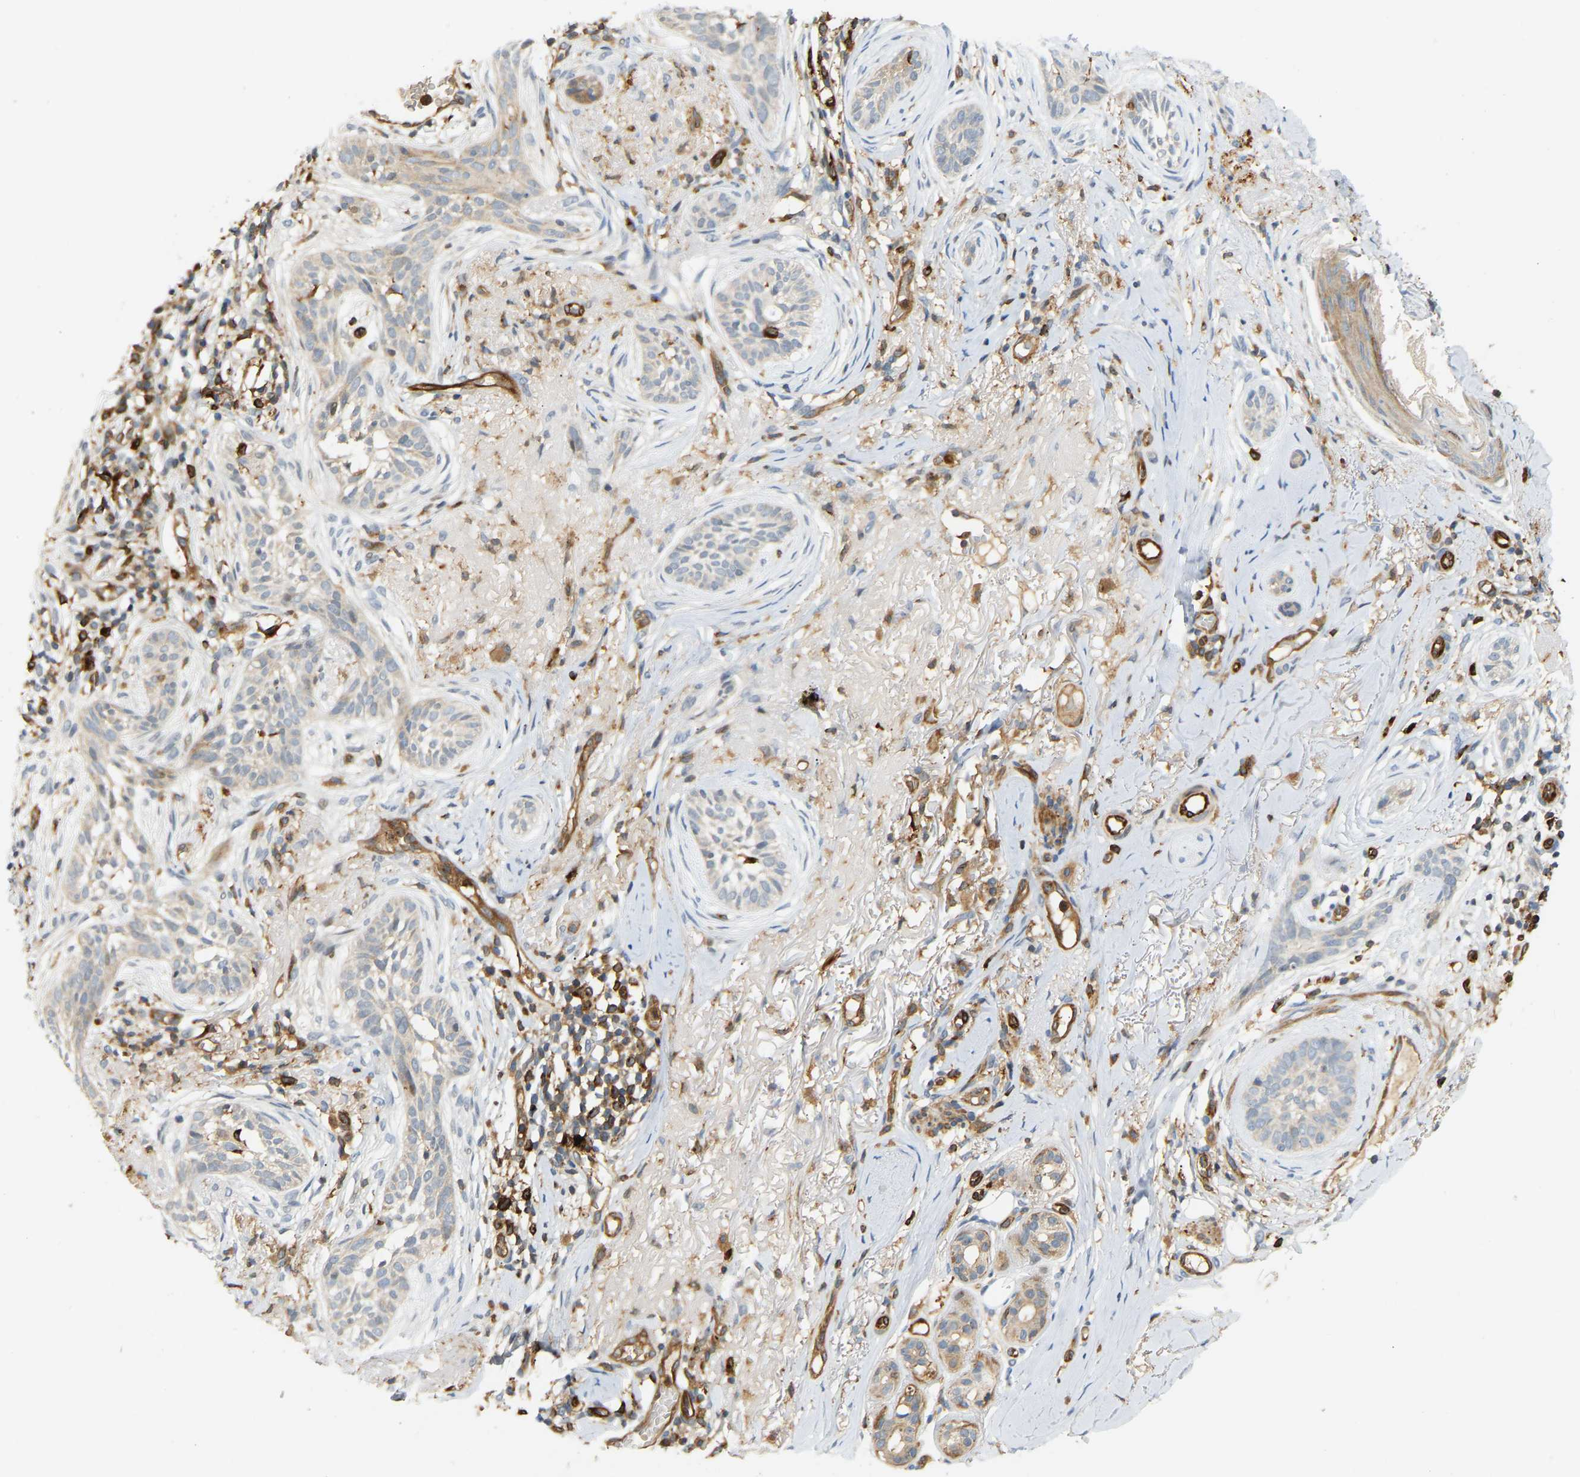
{"staining": {"intensity": "weak", "quantity": "<25%", "location": "cytoplasmic/membranous"}, "tissue": "skin cancer", "cell_type": "Tumor cells", "image_type": "cancer", "snomed": [{"axis": "morphology", "description": "Basal cell carcinoma"}, {"axis": "topography", "description": "Skin"}], "caption": "Tumor cells show no significant protein expression in skin cancer (basal cell carcinoma).", "gene": "PLCG2", "patient": {"sex": "female", "age": 88}}